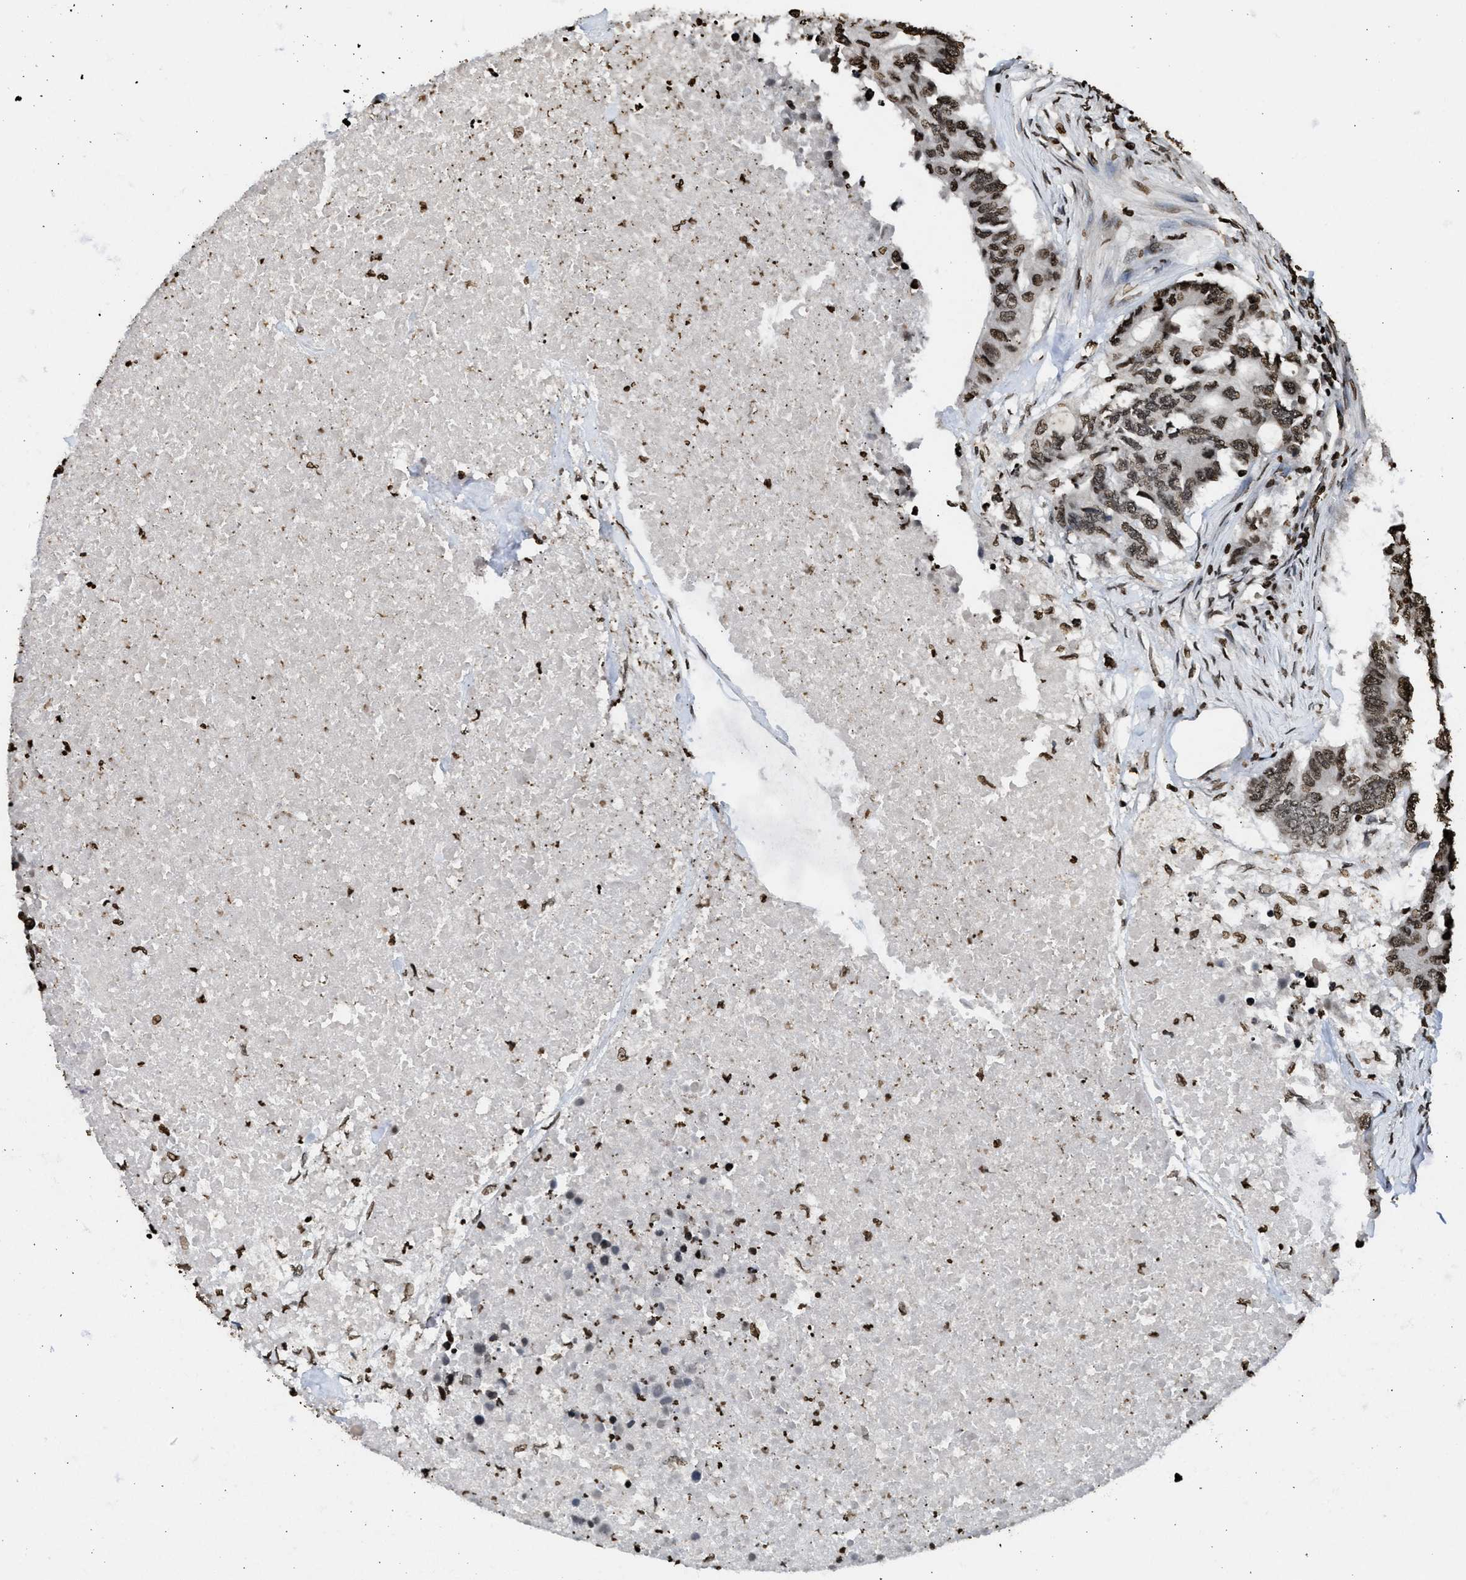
{"staining": {"intensity": "weak", "quantity": "25%-75%", "location": "nuclear"}, "tissue": "colorectal cancer", "cell_type": "Tumor cells", "image_type": "cancer", "snomed": [{"axis": "morphology", "description": "Adenocarcinoma, NOS"}, {"axis": "topography", "description": "Colon"}], "caption": "High-magnification brightfield microscopy of colorectal adenocarcinoma stained with DAB (3,3'-diaminobenzidine) (brown) and counterstained with hematoxylin (blue). tumor cells exhibit weak nuclear staining is seen in about25%-75% of cells.", "gene": "RRAGC", "patient": {"sex": "male", "age": 71}}